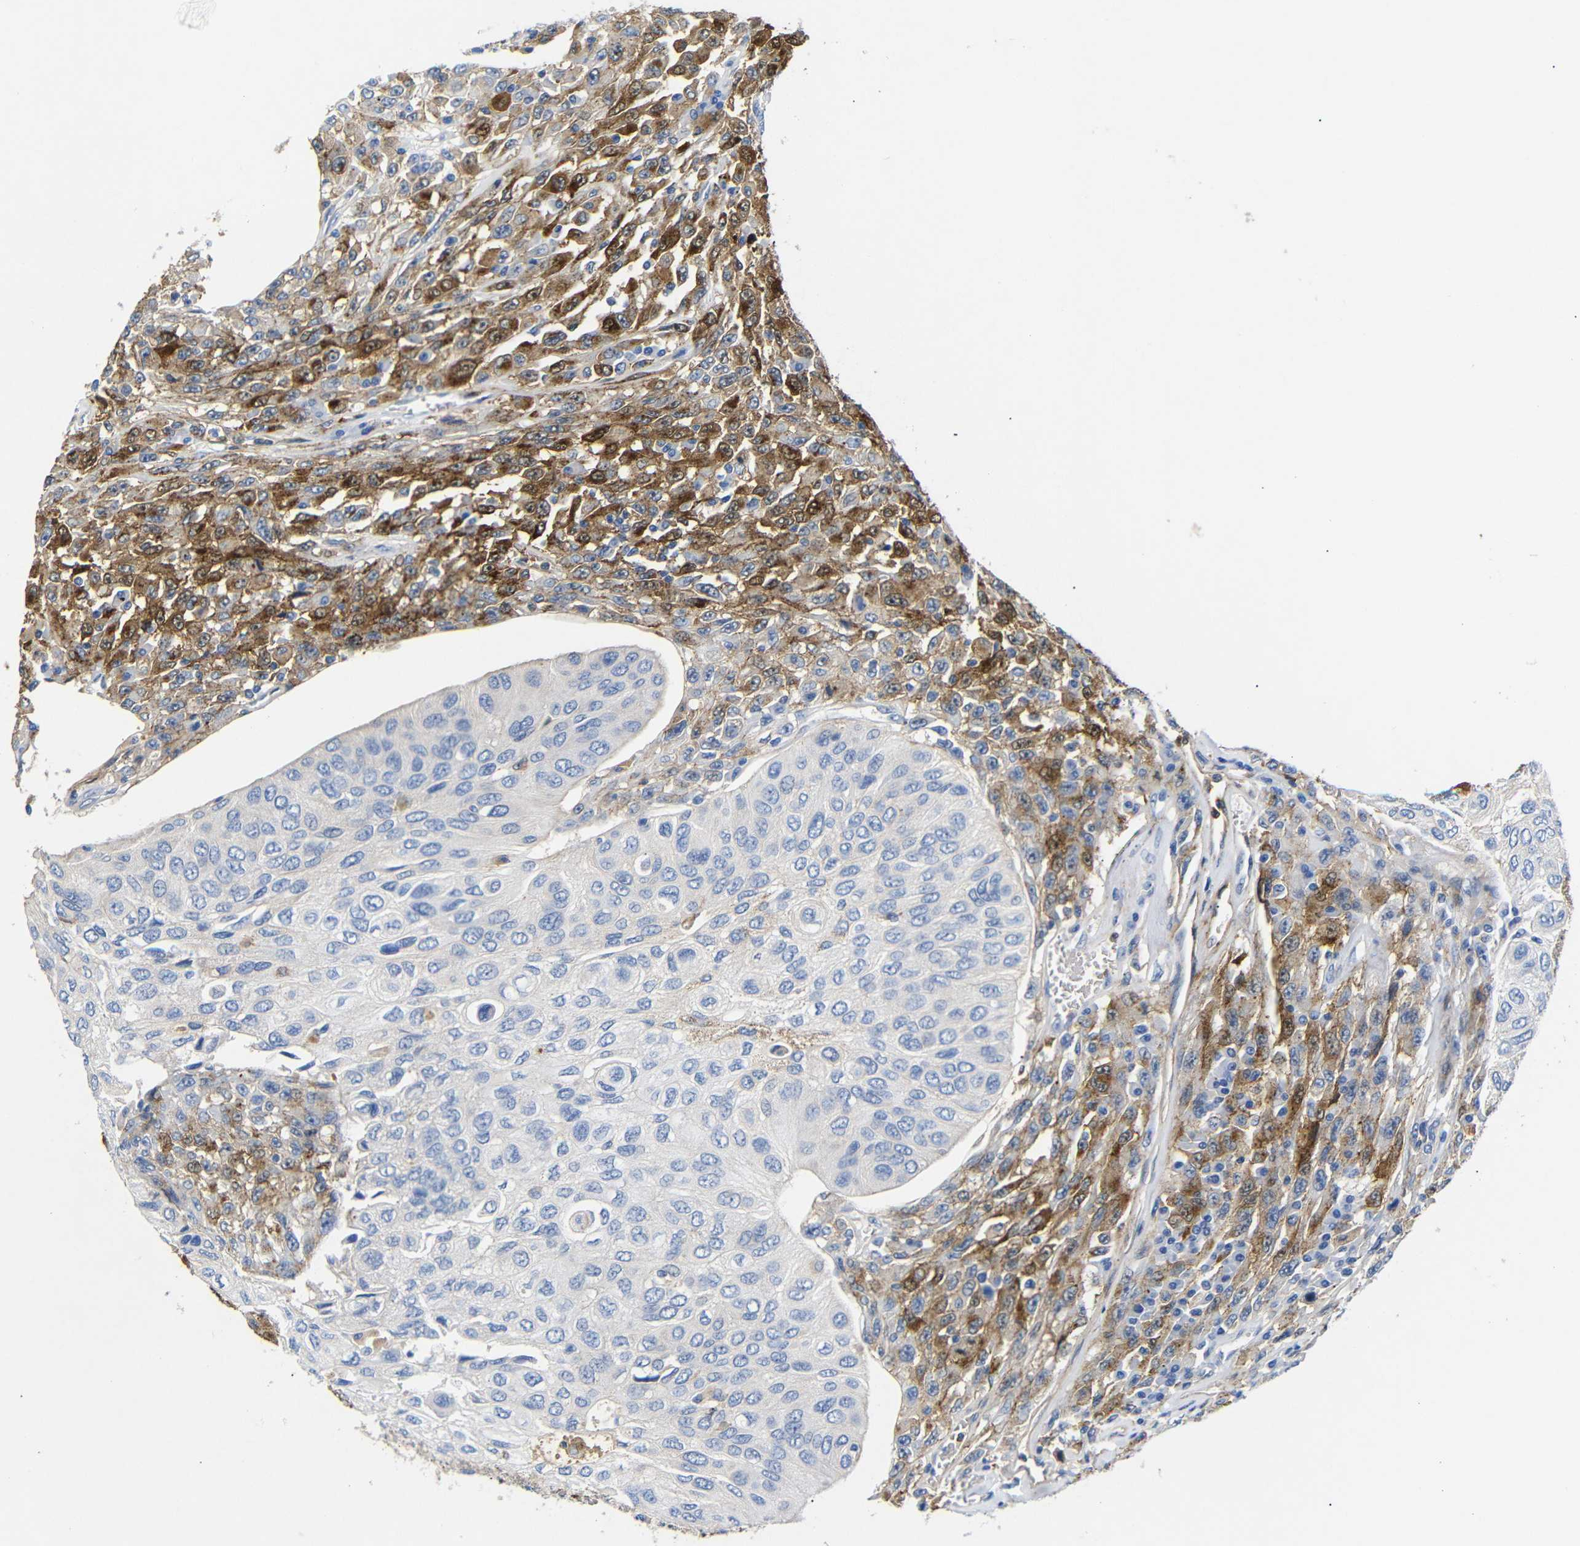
{"staining": {"intensity": "moderate", "quantity": "25%-75%", "location": "cytoplasmic/membranous"}, "tissue": "urothelial cancer", "cell_type": "Tumor cells", "image_type": "cancer", "snomed": [{"axis": "morphology", "description": "Urothelial carcinoma, High grade"}, {"axis": "topography", "description": "Urinary bladder"}], "caption": "Protein staining displays moderate cytoplasmic/membranous expression in about 25%-75% of tumor cells in high-grade urothelial carcinoma. (IHC, brightfield microscopy, high magnification).", "gene": "SDCBP", "patient": {"sex": "male", "age": 66}}